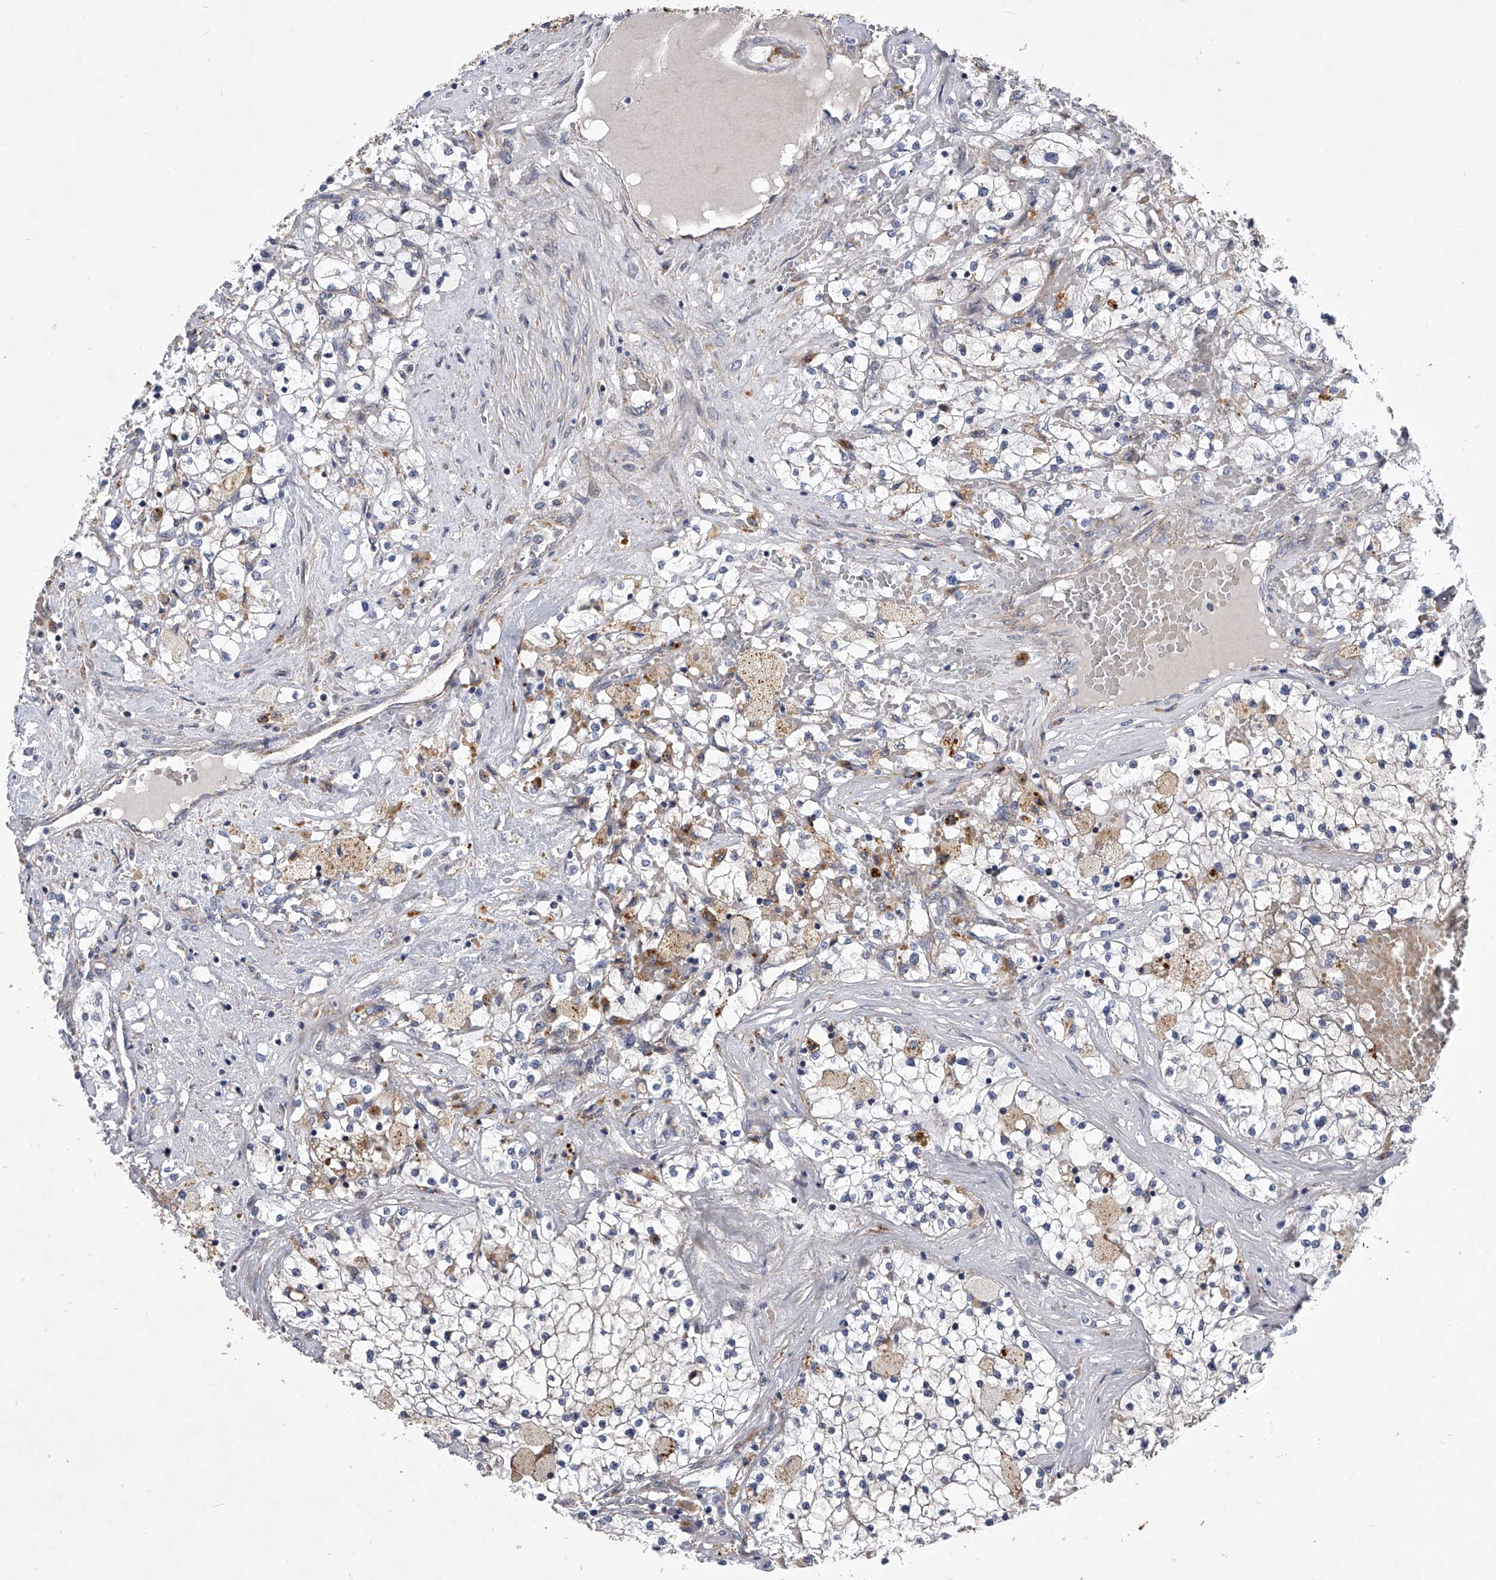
{"staining": {"intensity": "negative", "quantity": "none", "location": "none"}, "tissue": "renal cancer", "cell_type": "Tumor cells", "image_type": "cancer", "snomed": [{"axis": "morphology", "description": "Normal tissue, NOS"}, {"axis": "morphology", "description": "Adenocarcinoma, NOS"}, {"axis": "topography", "description": "Kidney"}], "caption": "The photomicrograph shows no staining of tumor cells in renal adenocarcinoma.", "gene": "MINDY4", "patient": {"sex": "male", "age": 68}}